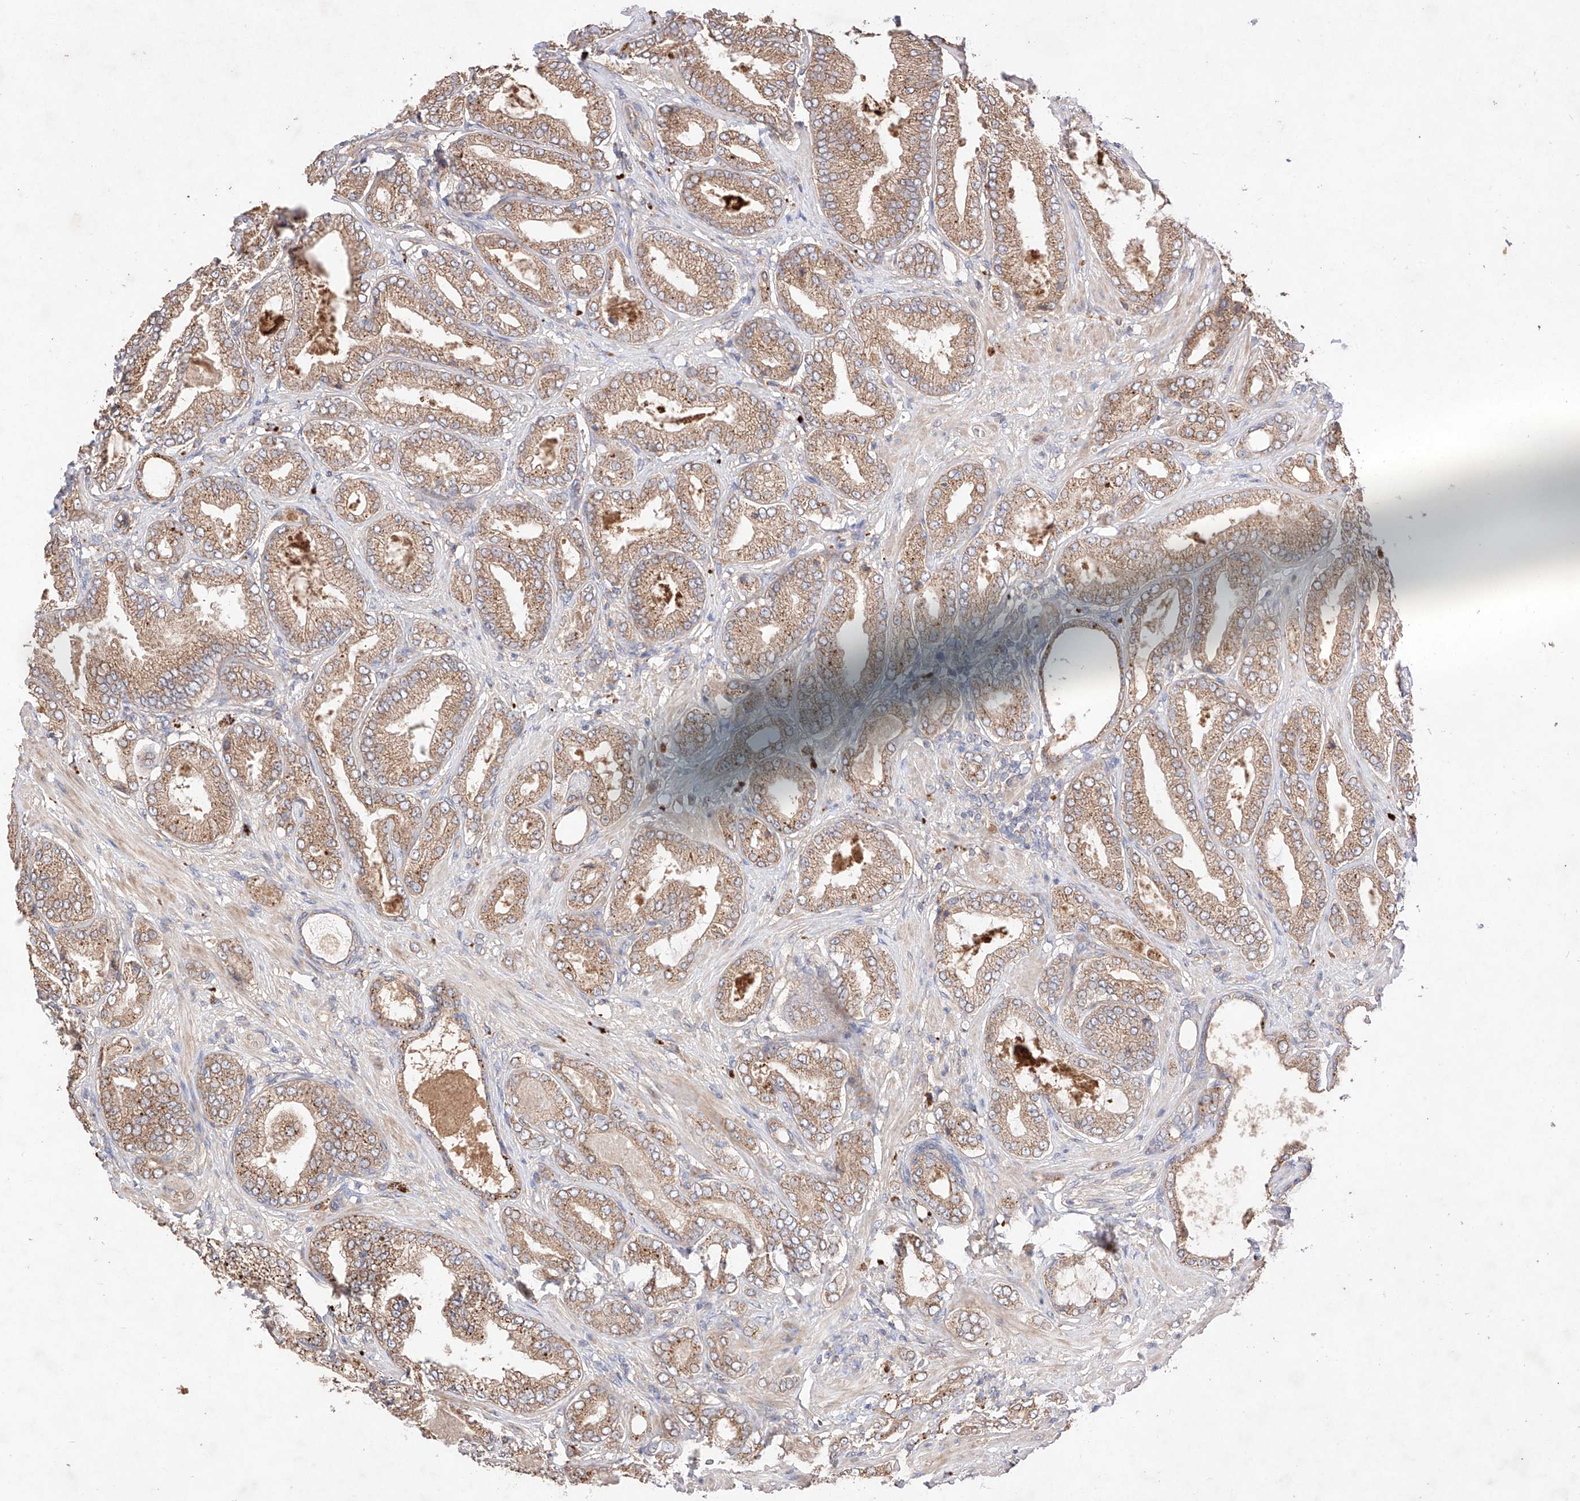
{"staining": {"intensity": "moderate", "quantity": ">75%", "location": "cytoplasmic/membranous"}, "tissue": "prostate cancer", "cell_type": "Tumor cells", "image_type": "cancer", "snomed": [{"axis": "morphology", "description": "Adenocarcinoma, Low grade"}, {"axis": "topography", "description": "Prostate"}], "caption": "A high-resolution micrograph shows IHC staining of prostate low-grade adenocarcinoma, which exhibits moderate cytoplasmic/membranous expression in approximately >75% of tumor cells.", "gene": "C6orf62", "patient": {"sex": "male", "age": 63}}